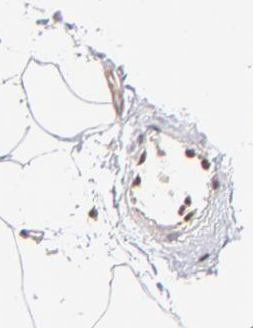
{"staining": {"intensity": "weak", "quantity": "25%-75%", "location": "nuclear"}, "tissue": "adipose tissue", "cell_type": "Adipocytes", "image_type": "normal", "snomed": [{"axis": "morphology", "description": "Normal tissue, NOS"}, {"axis": "morphology", "description": "Duct carcinoma"}, {"axis": "topography", "description": "Breast"}, {"axis": "topography", "description": "Adipose tissue"}], "caption": "This image exhibits immunohistochemistry (IHC) staining of benign adipose tissue, with low weak nuclear expression in about 25%-75% of adipocytes.", "gene": "ZNF10", "patient": {"sex": "female", "age": 37}}